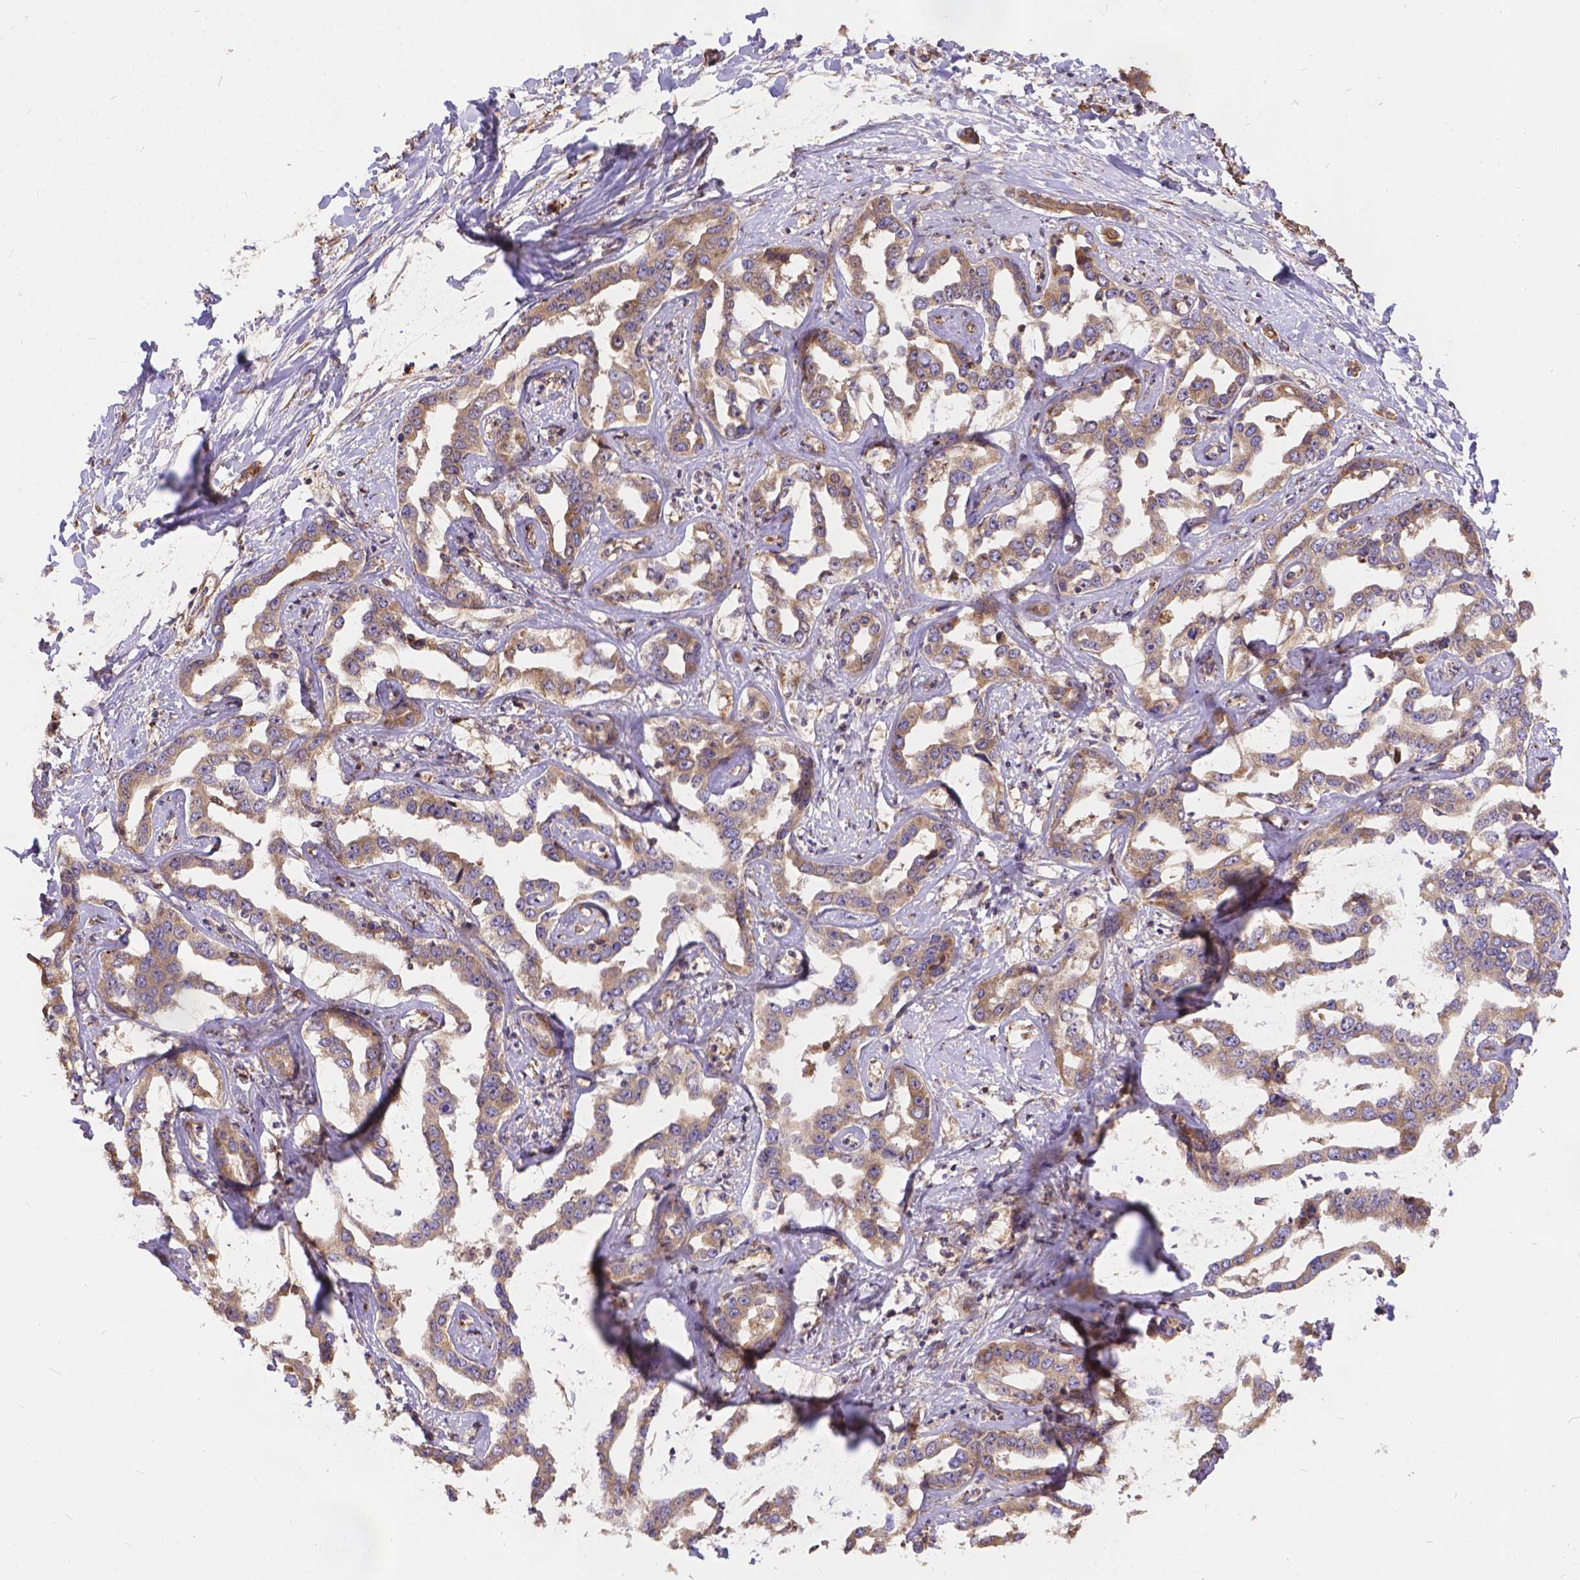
{"staining": {"intensity": "weak", "quantity": ">75%", "location": "cytoplasmic/membranous"}, "tissue": "liver cancer", "cell_type": "Tumor cells", "image_type": "cancer", "snomed": [{"axis": "morphology", "description": "Cholangiocarcinoma"}, {"axis": "topography", "description": "Liver"}], "caption": "Liver cholangiocarcinoma stained with DAB immunohistochemistry (IHC) demonstrates low levels of weak cytoplasmic/membranous expression in approximately >75% of tumor cells.", "gene": "DENND6A", "patient": {"sex": "male", "age": 59}}